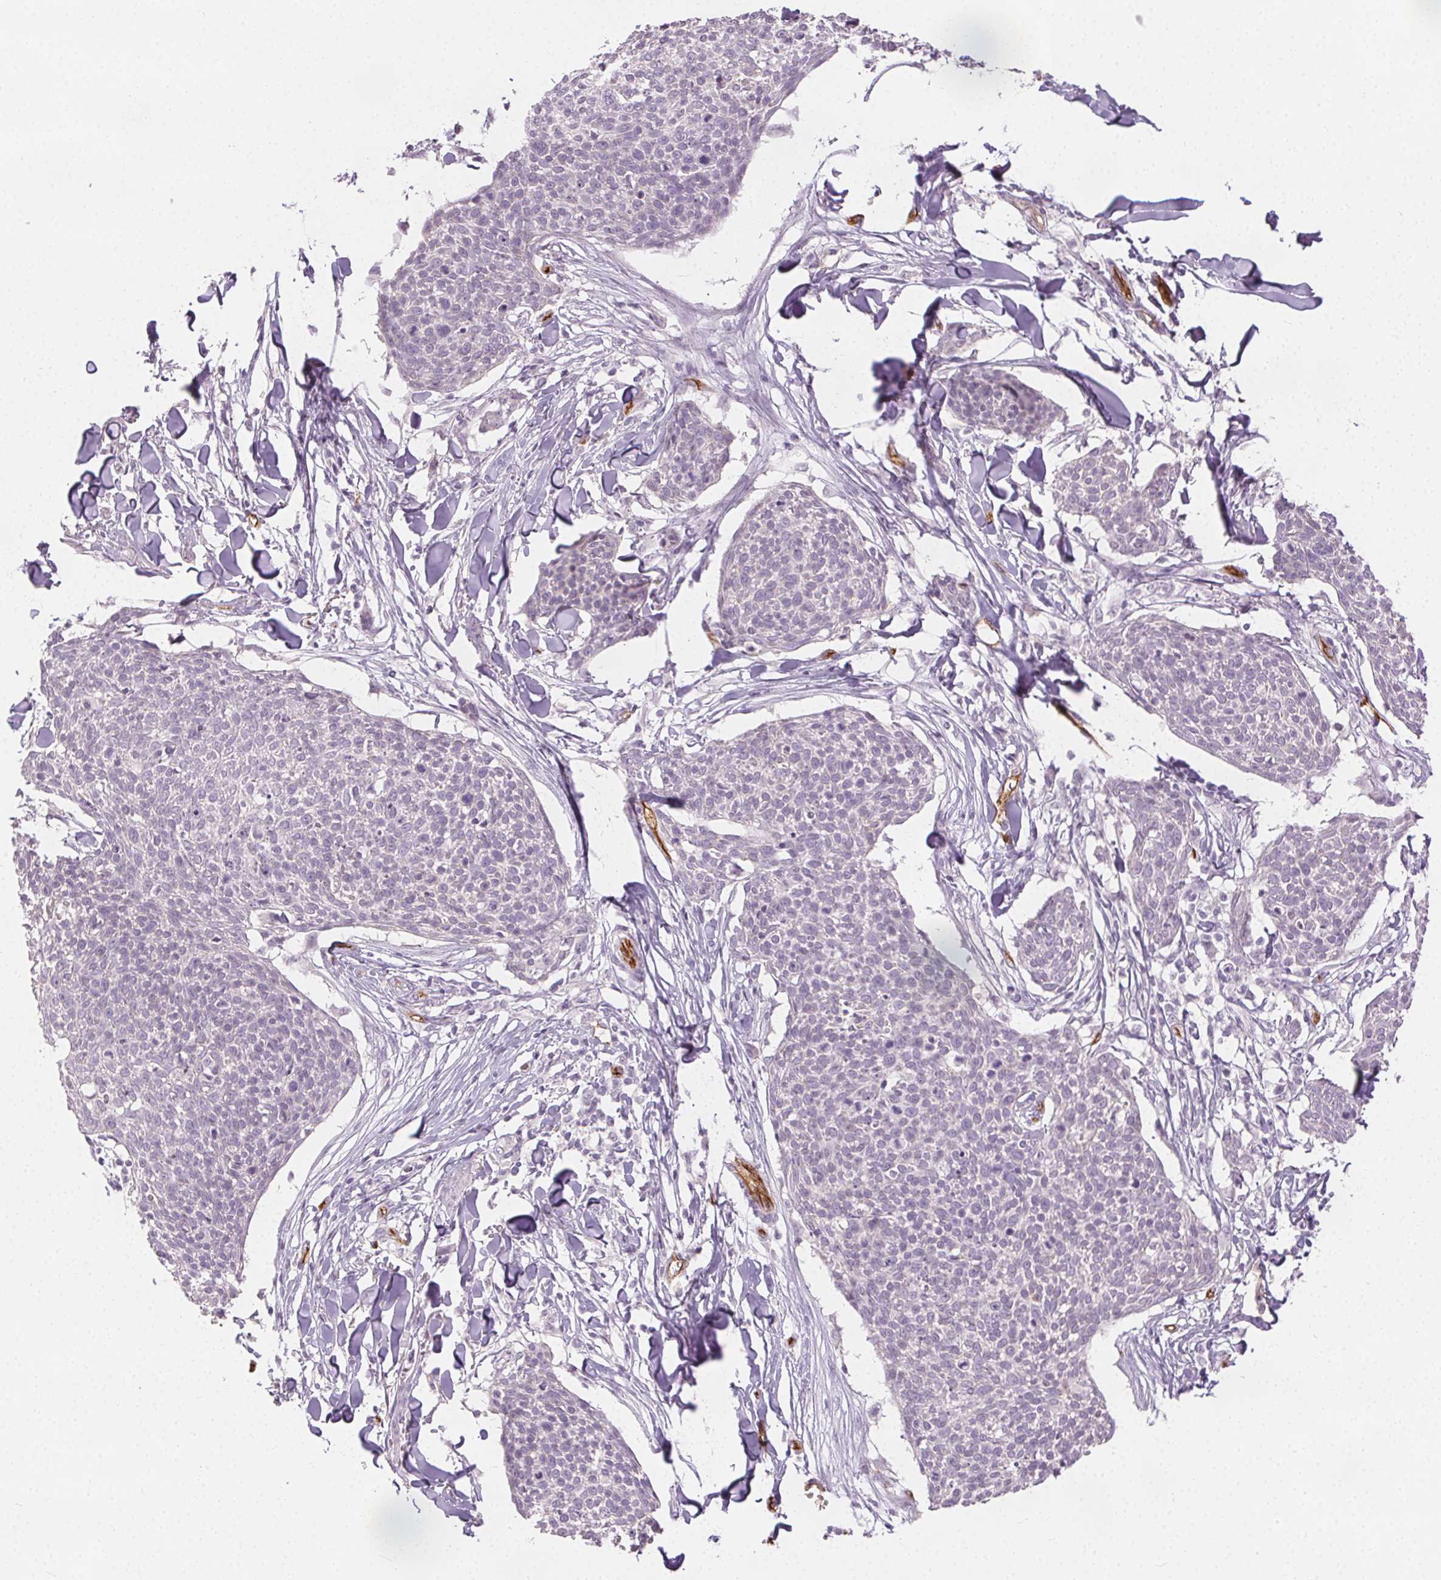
{"staining": {"intensity": "negative", "quantity": "none", "location": "none"}, "tissue": "skin cancer", "cell_type": "Tumor cells", "image_type": "cancer", "snomed": [{"axis": "morphology", "description": "Squamous cell carcinoma, NOS"}, {"axis": "topography", "description": "Skin"}, {"axis": "topography", "description": "Vulva"}], "caption": "The IHC image has no significant staining in tumor cells of squamous cell carcinoma (skin) tissue.", "gene": "PODXL", "patient": {"sex": "female", "age": 75}}